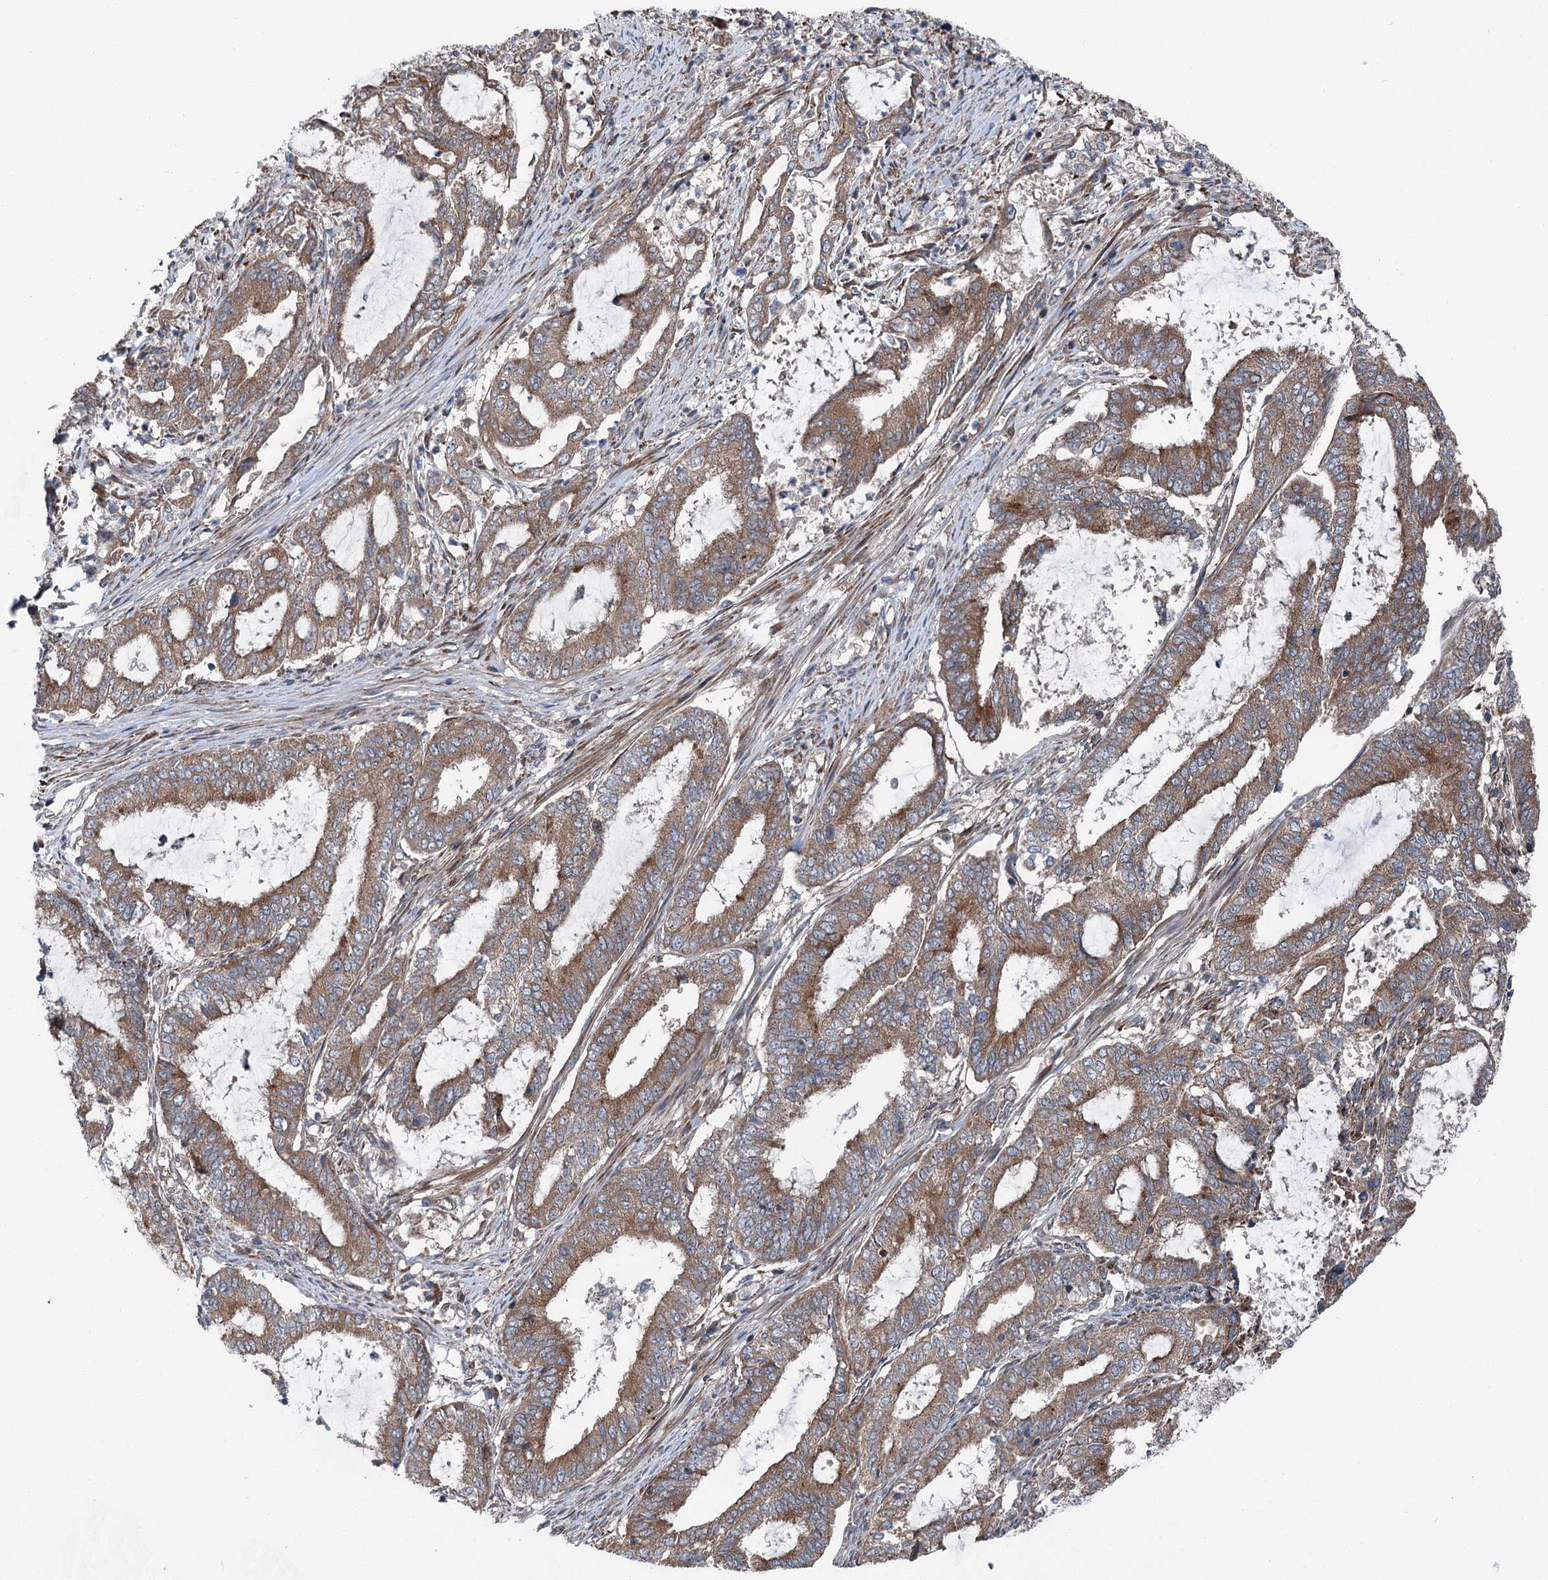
{"staining": {"intensity": "moderate", "quantity": ">75%", "location": "cytoplasmic/membranous"}, "tissue": "endometrial cancer", "cell_type": "Tumor cells", "image_type": "cancer", "snomed": [{"axis": "morphology", "description": "Adenocarcinoma, NOS"}, {"axis": "topography", "description": "Endometrium"}], "caption": "Tumor cells show moderate cytoplasmic/membranous expression in about >75% of cells in endometrial cancer.", "gene": "POLR1D", "patient": {"sex": "female", "age": 51}}